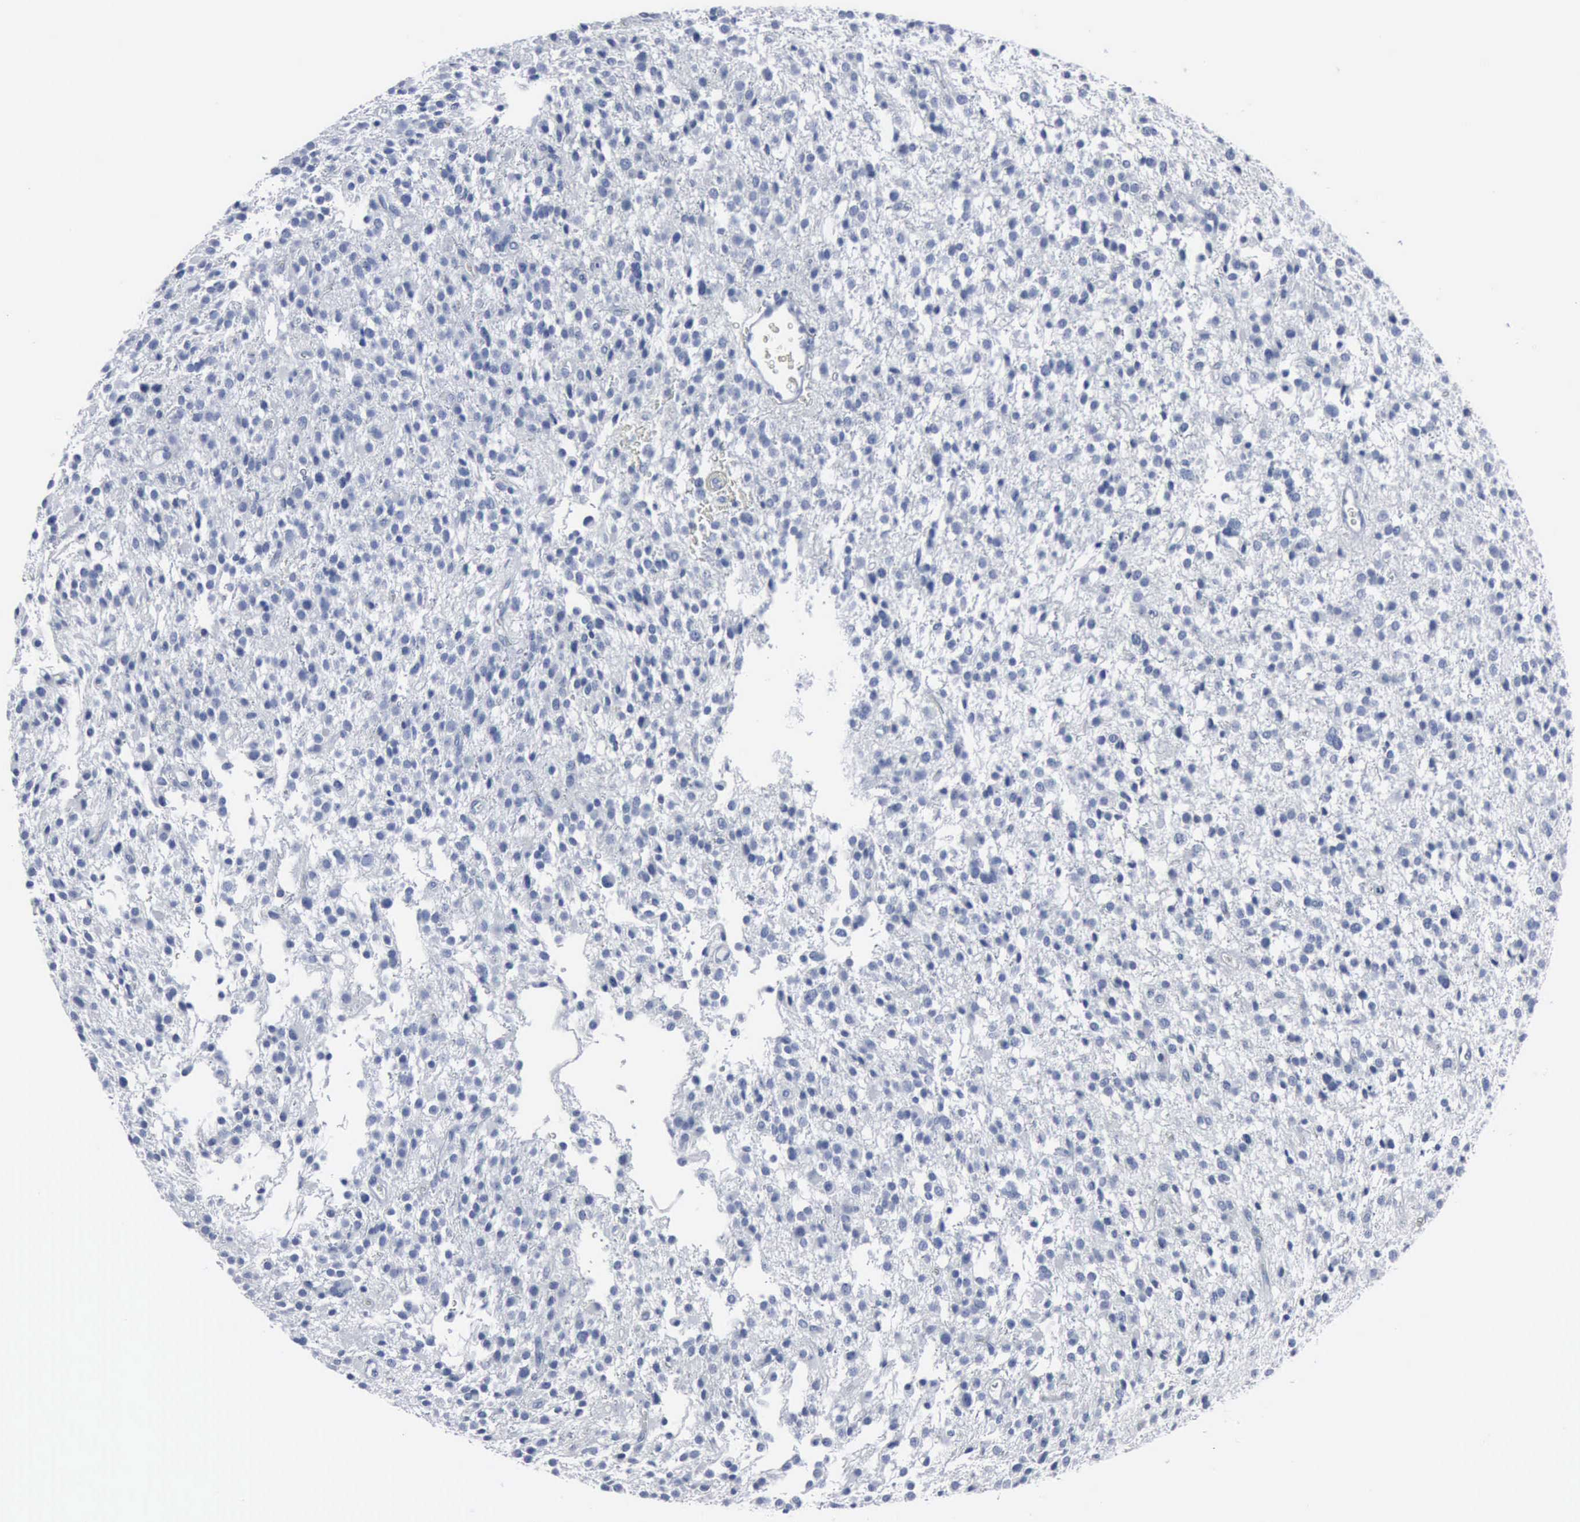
{"staining": {"intensity": "negative", "quantity": "none", "location": "none"}, "tissue": "glioma", "cell_type": "Tumor cells", "image_type": "cancer", "snomed": [{"axis": "morphology", "description": "Glioma, malignant, Low grade"}, {"axis": "topography", "description": "Brain"}], "caption": "This micrograph is of glioma stained with immunohistochemistry to label a protein in brown with the nuclei are counter-stained blue. There is no positivity in tumor cells. (DAB (3,3'-diaminobenzidine) immunohistochemistry, high magnification).", "gene": "DMD", "patient": {"sex": "female", "age": 36}}